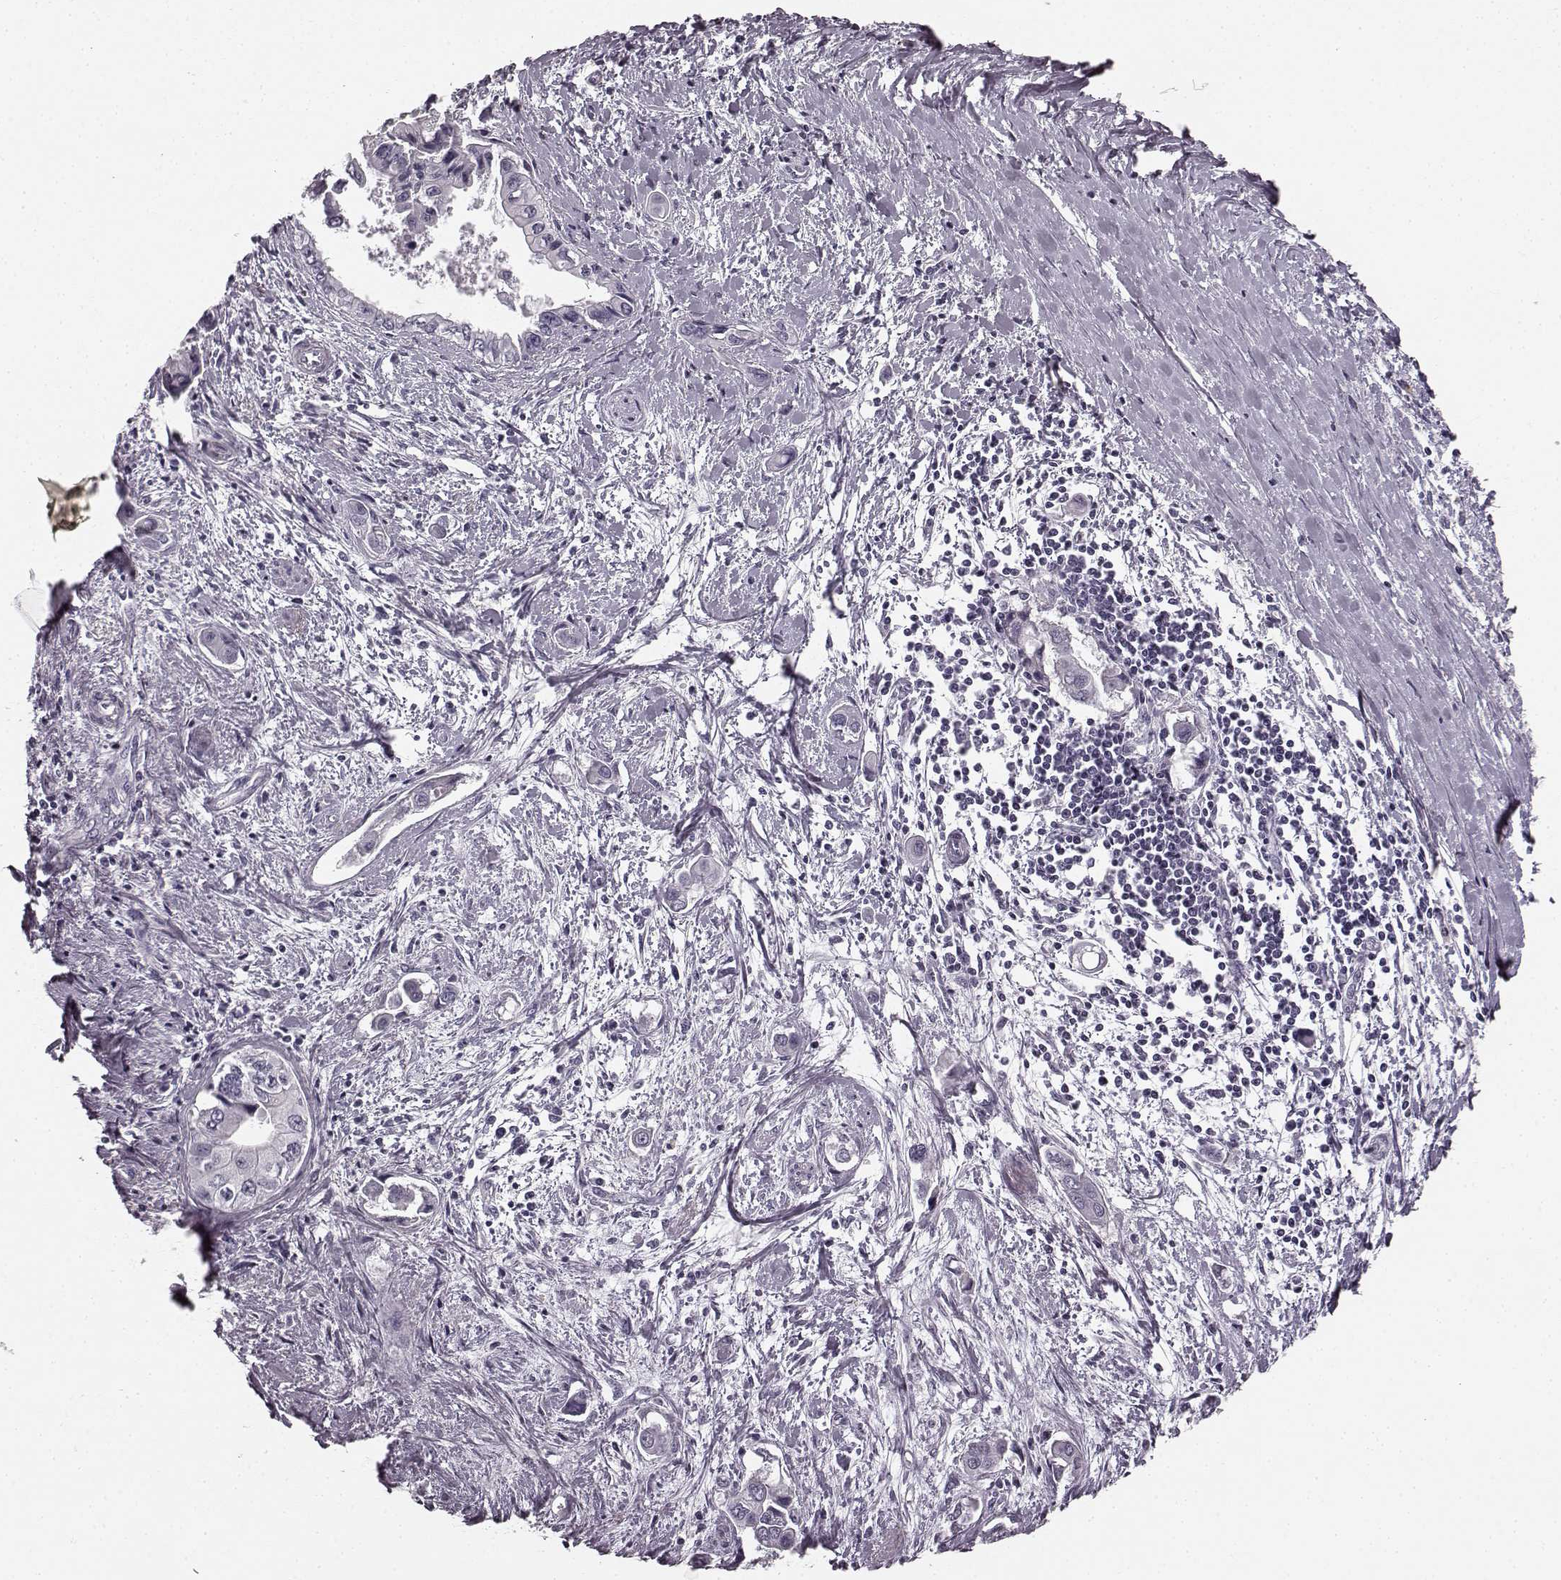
{"staining": {"intensity": "negative", "quantity": "none", "location": "none"}, "tissue": "pancreatic cancer", "cell_type": "Tumor cells", "image_type": "cancer", "snomed": [{"axis": "morphology", "description": "Adenocarcinoma, NOS"}, {"axis": "topography", "description": "Pancreas"}], "caption": "Immunohistochemical staining of pancreatic cancer shows no significant staining in tumor cells. (Stains: DAB IHC with hematoxylin counter stain, Microscopy: brightfield microscopy at high magnification).", "gene": "TMPRSS15", "patient": {"sex": "male", "age": 60}}